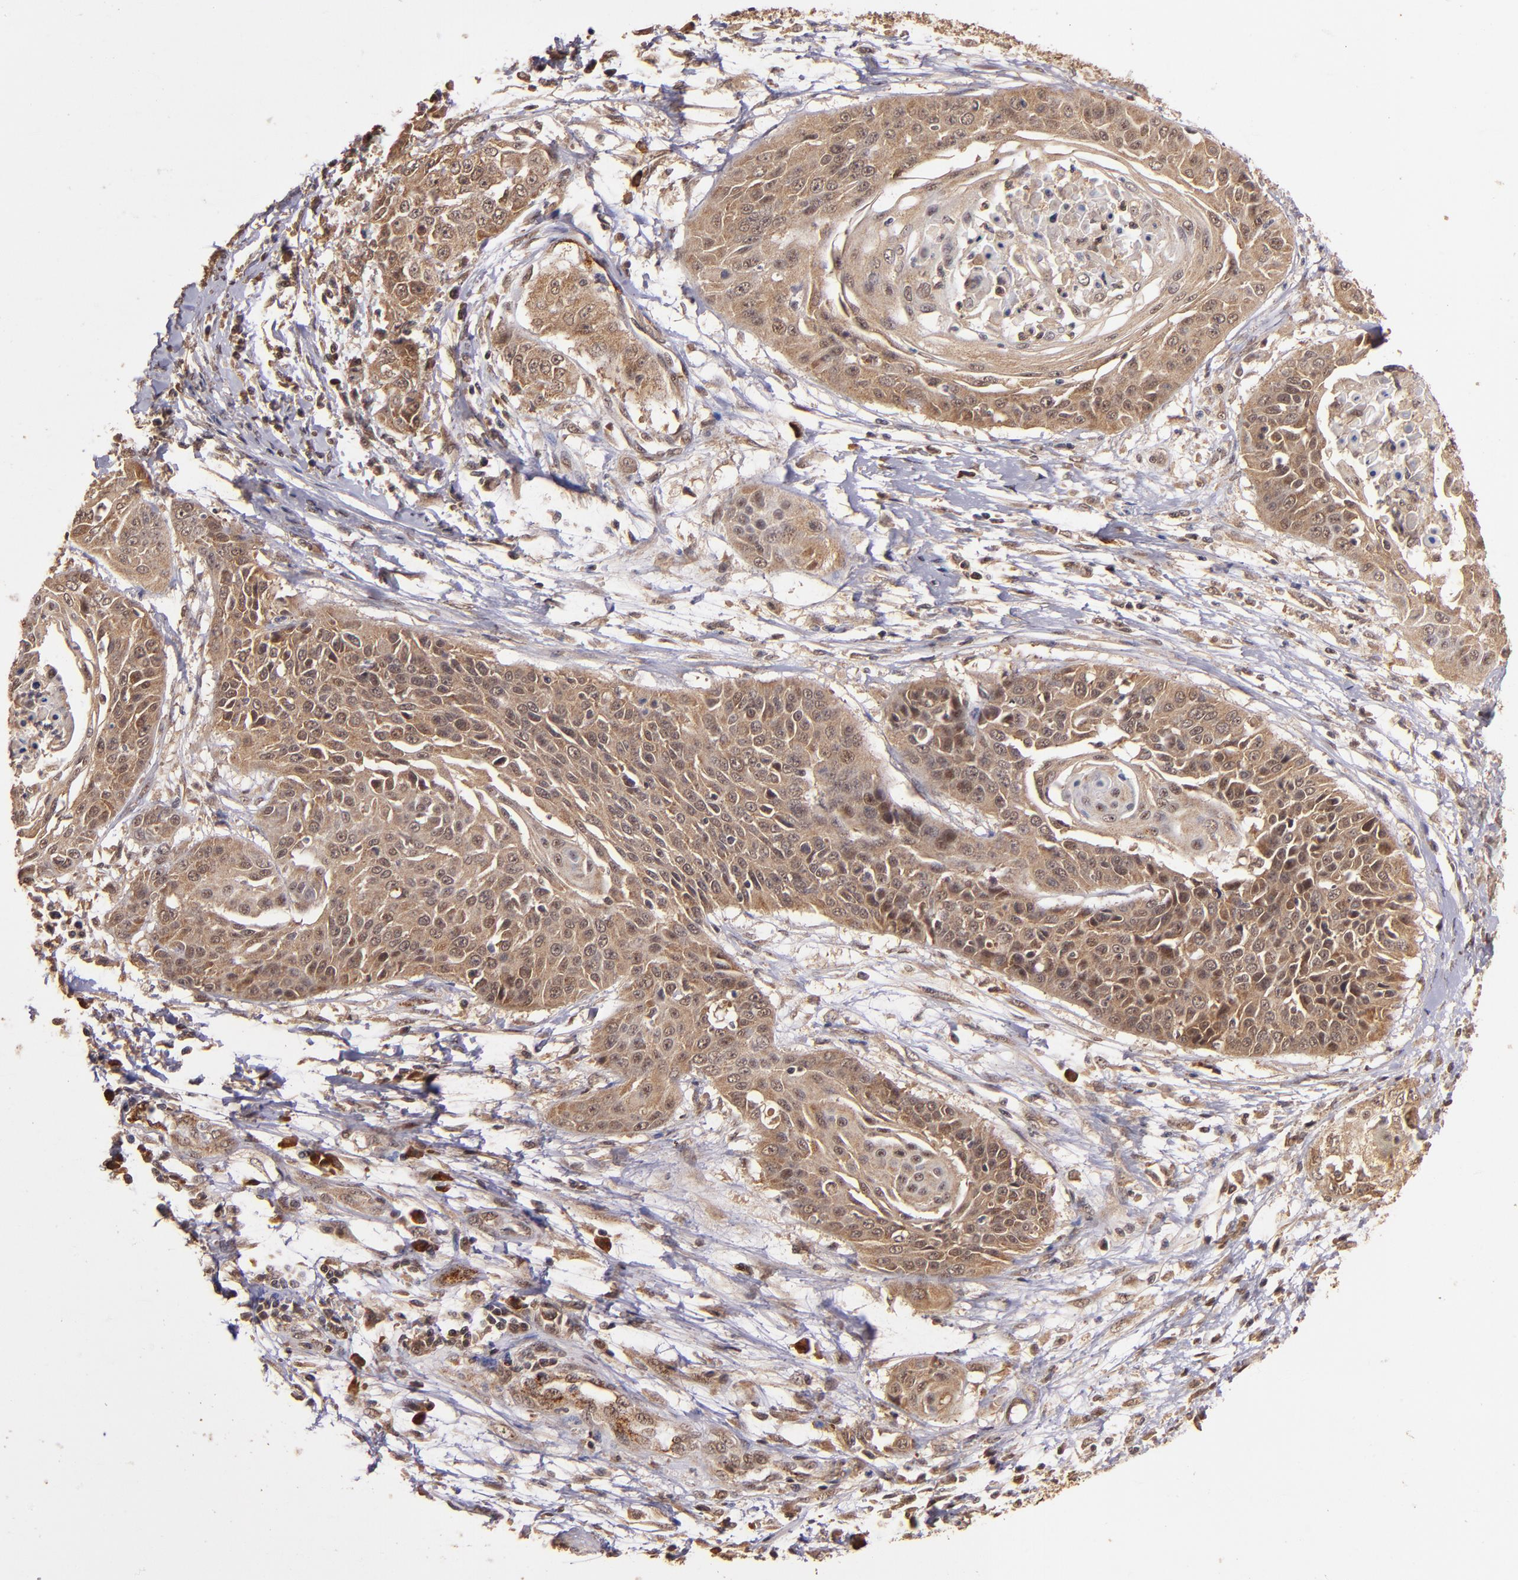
{"staining": {"intensity": "moderate", "quantity": ">75%", "location": "cytoplasmic/membranous"}, "tissue": "cervical cancer", "cell_type": "Tumor cells", "image_type": "cancer", "snomed": [{"axis": "morphology", "description": "Squamous cell carcinoma, NOS"}, {"axis": "topography", "description": "Cervix"}], "caption": "Immunohistochemical staining of human cervical cancer (squamous cell carcinoma) displays medium levels of moderate cytoplasmic/membranous positivity in about >75% of tumor cells.", "gene": "RIOK3", "patient": {"sex": "female", "age": 64}}